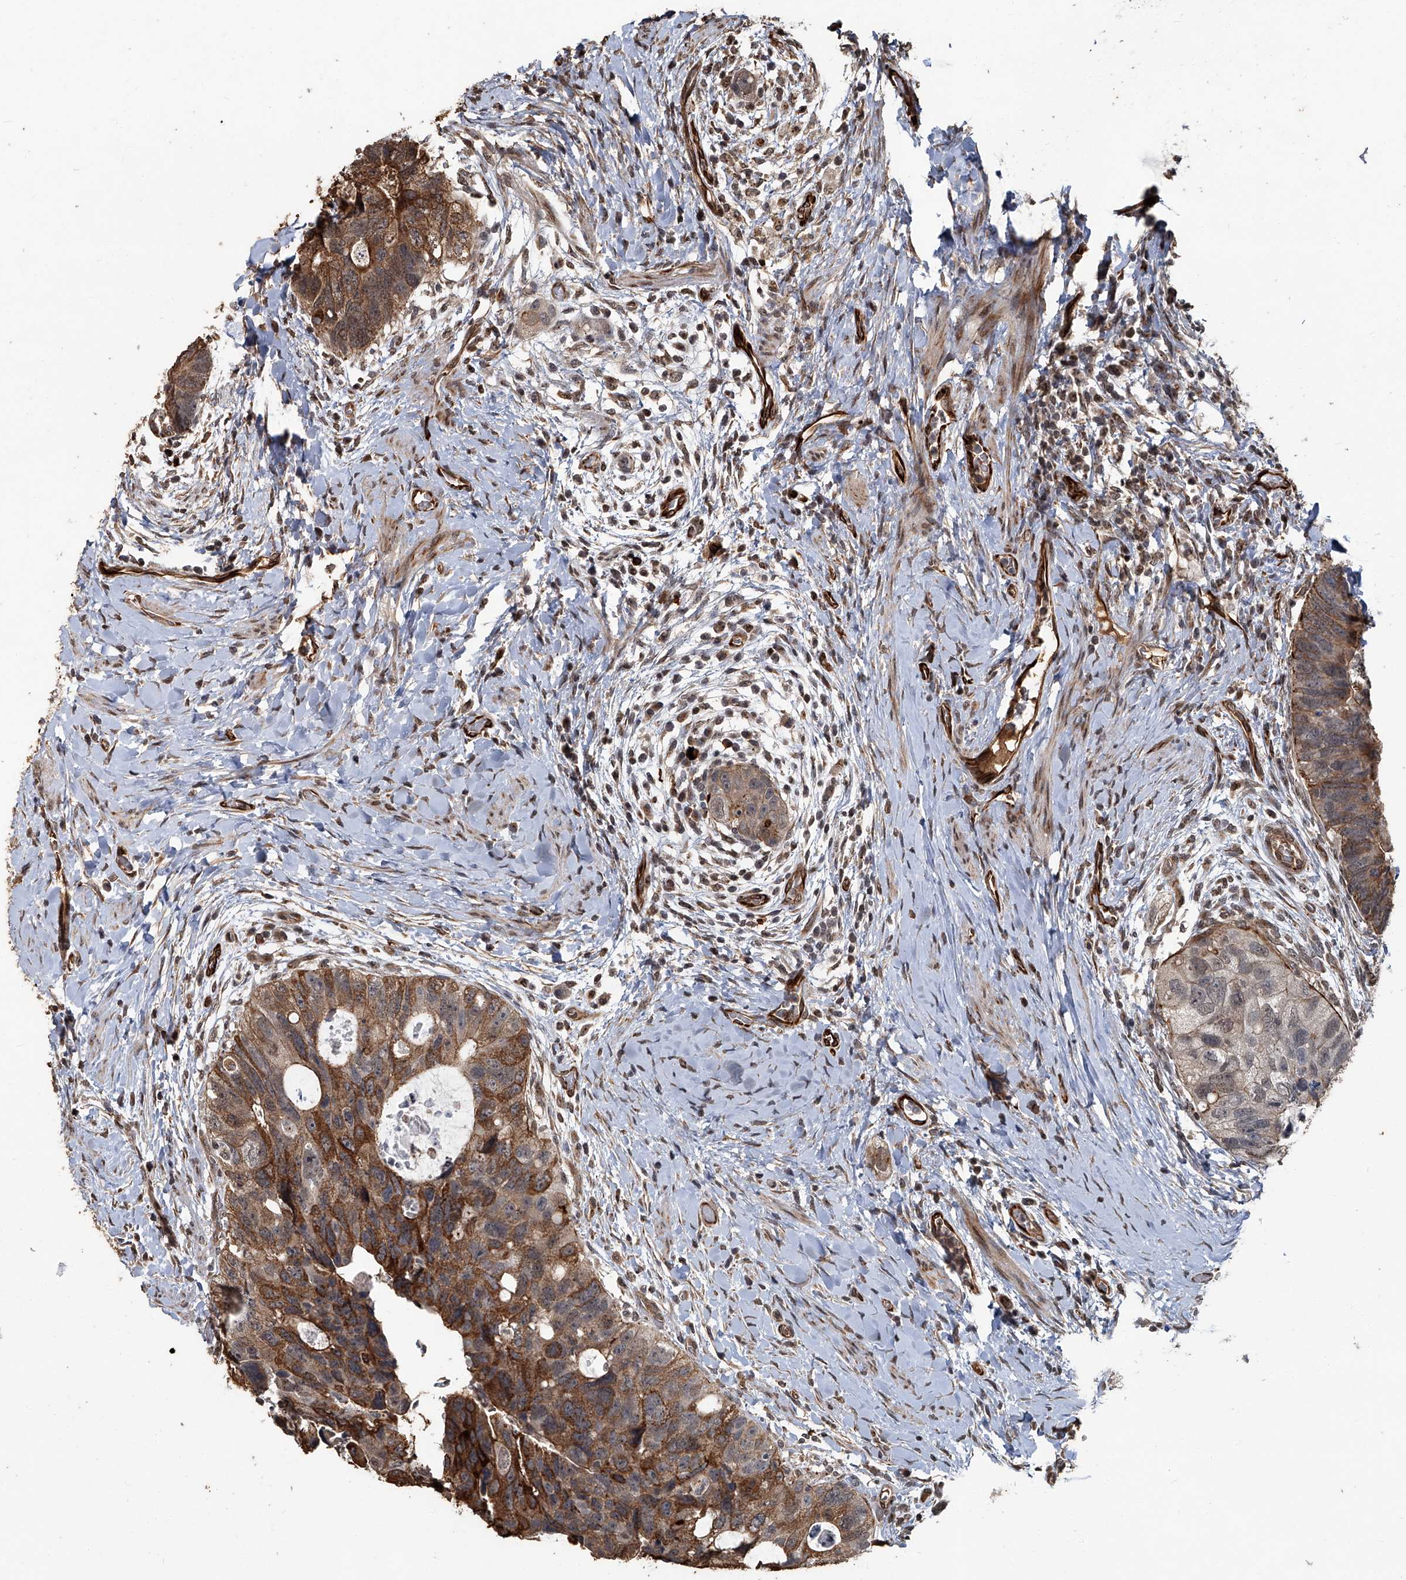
{"staining": {"intensity": "moderate", "quantity": ">75%", "location": "cytoplasmic/membranous"}, "tissue": "colorectal cancer", "cell_type": "Tumor cells", "image_type": "cancer", "snomed": [{"axis": "morphology", "description": "Adenocarcinoma, NOS"}, {"axis": "topography", "description": "Rectum"}], "caption": "The micrograph exhibits staining of colorectal cancer (adenocarcinoma), revealing moderate cytoplasmic/membranous protein positivity (brown color) within tumor cells. The staining was performed using DAB, with brown indicating positive protein expression. Nuclei are stained blue with hematoxylin.", "gene": "GPR132", "patient": {"sex": "male", "age": 59}}